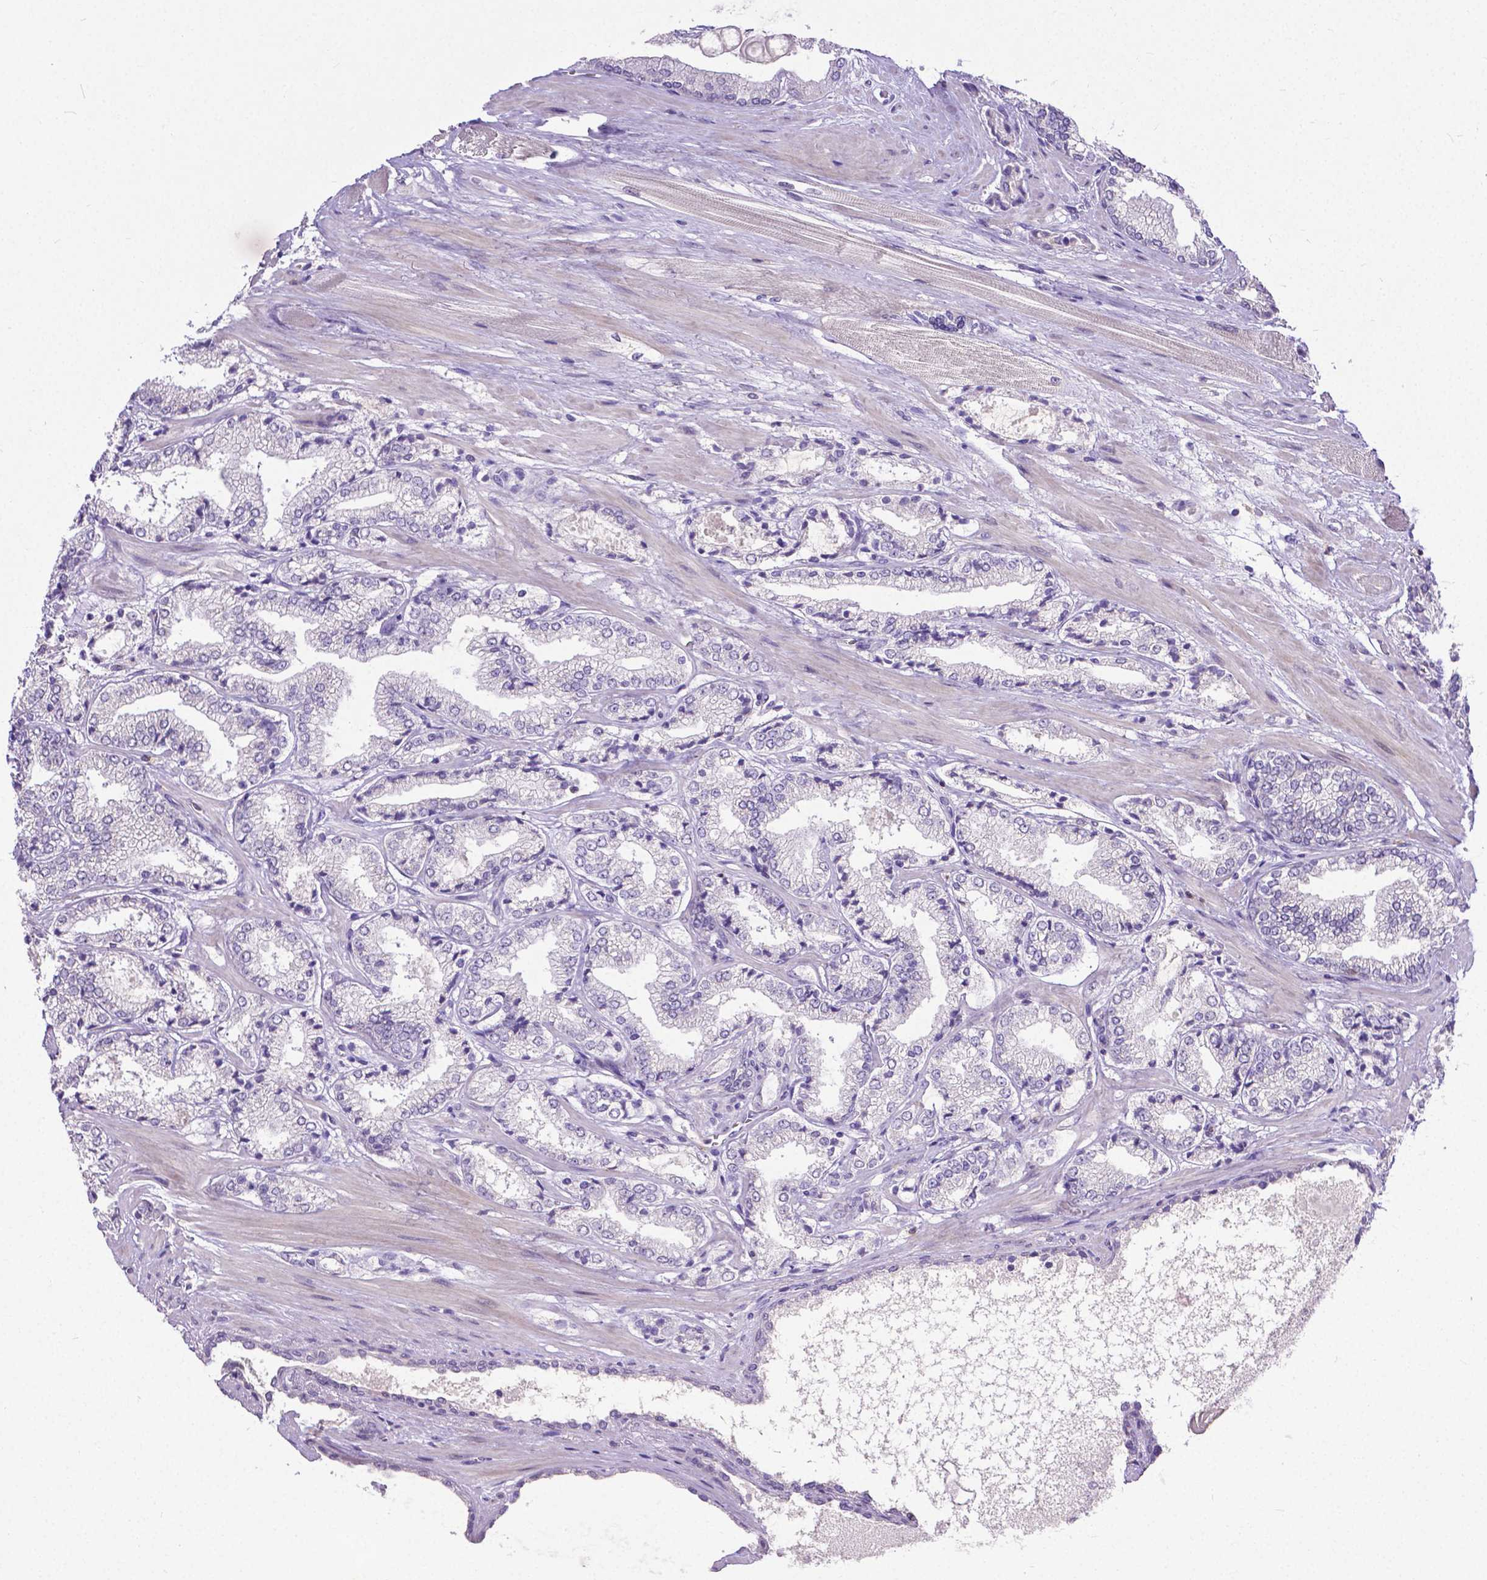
{"staining": {"intensity": "negative", "quantity": "none", "location": "none"}, "tissue": "prostate cancer", "cell_type": "Tumor cells", "image_type": "cancer", "snomed": [{"axis": "morphology", "description": "Adenocarcinoma, High grade"}, {"axis": "topography", "description": "Prostate"}], "caption": "Tumor cells are negative for brown protein staining in prostate high-grade adenocarcinoma.", "gene": "CD4", "patient": {"sex": "male", "age": 64}}